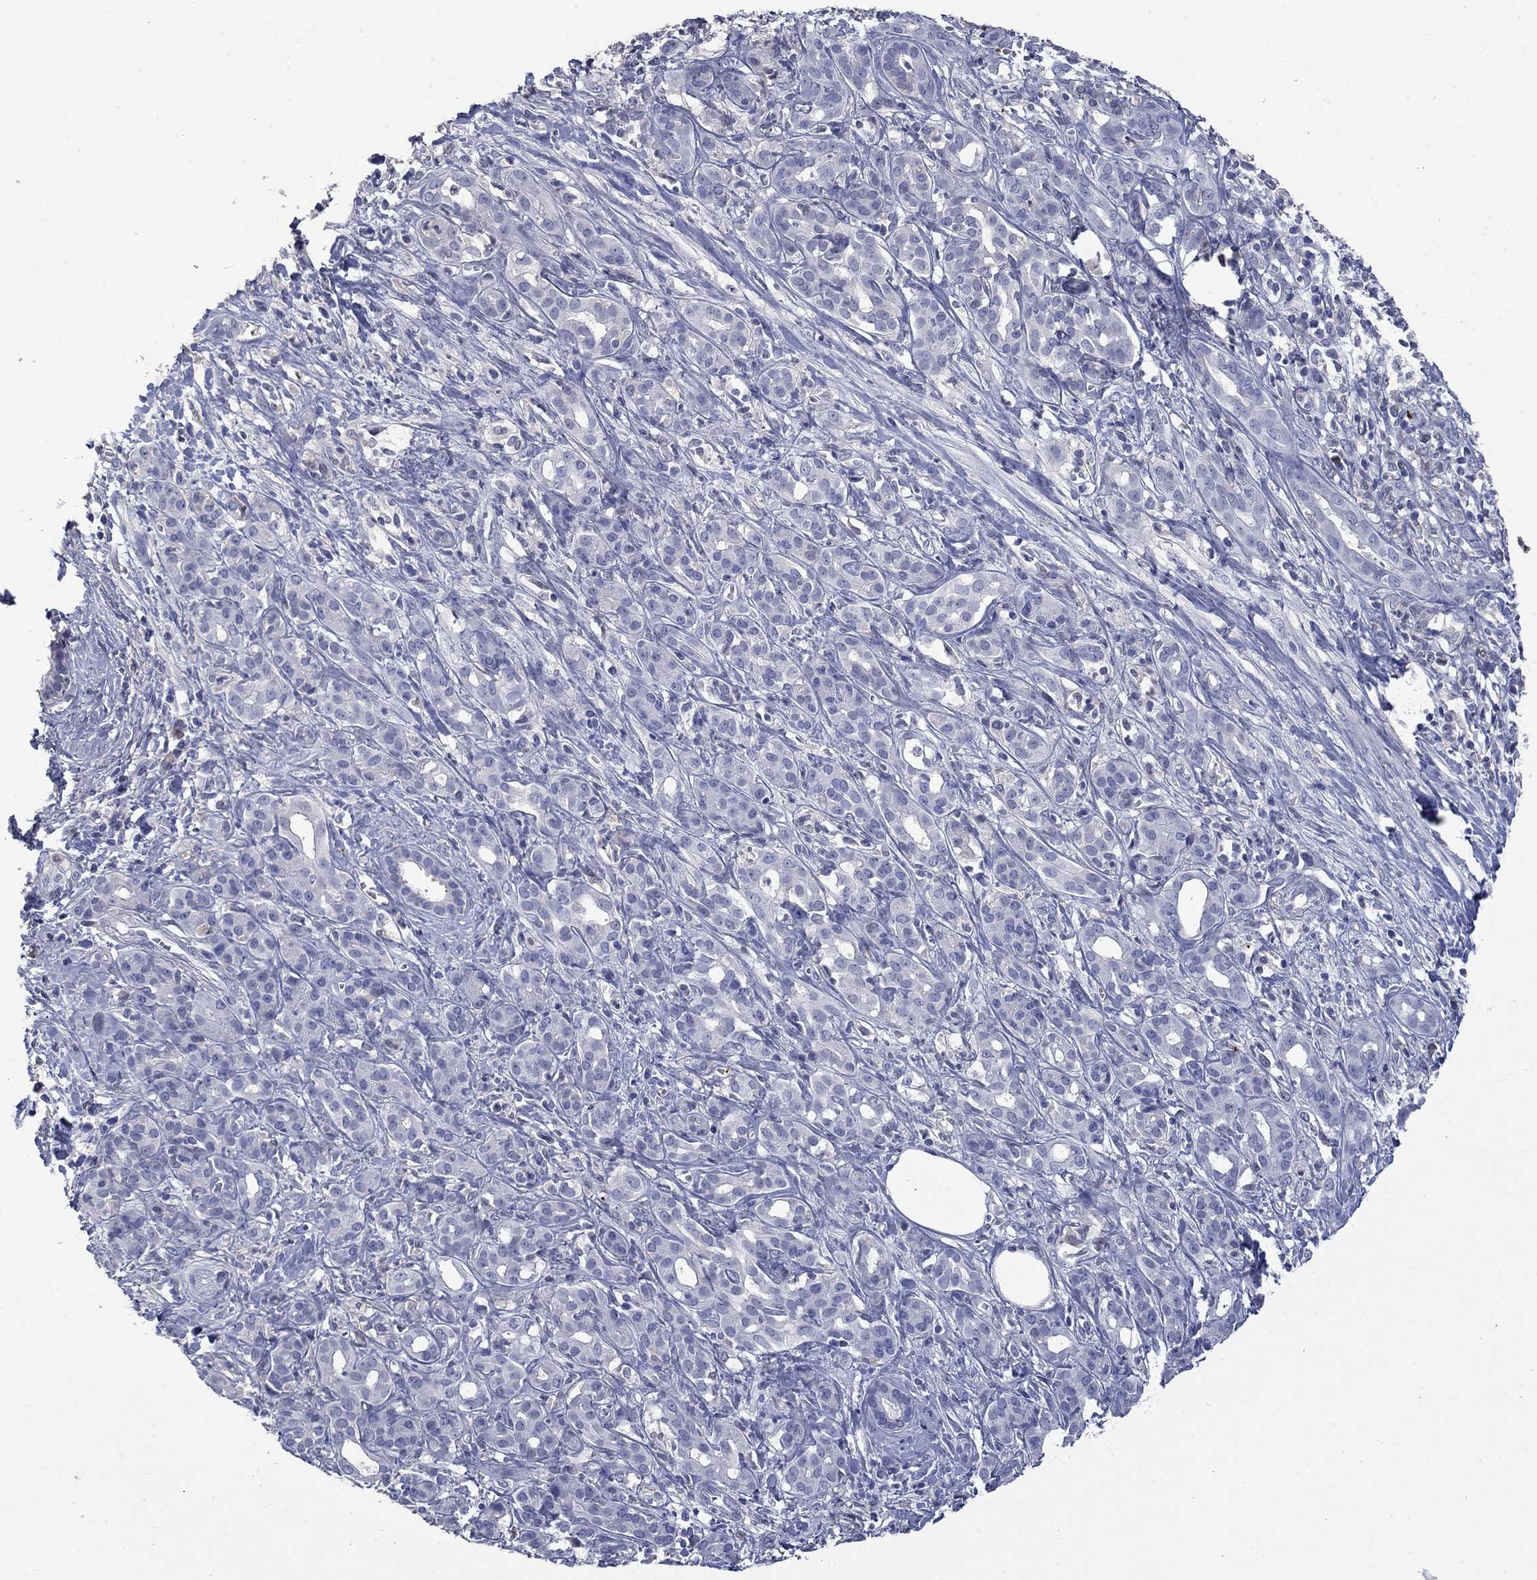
{"staining": {"intensity": "negative", "quantity": "none", "location": "none"}, "tissue": "pancreatic cancer", "cell_type": "Tumor cells", "image_type": "cancer", "snomed": [{"axis": "morphology", "description": "Adenocarcinoma, NOS"}, {"axis": "topography", "description": "Pancreas"}], "caption": "The photomicrograph demonstrates no staining of tumor cells in pancreatic cancer.", "gene": "PLEK", "patient": {"sex": "male", "age": 61}}